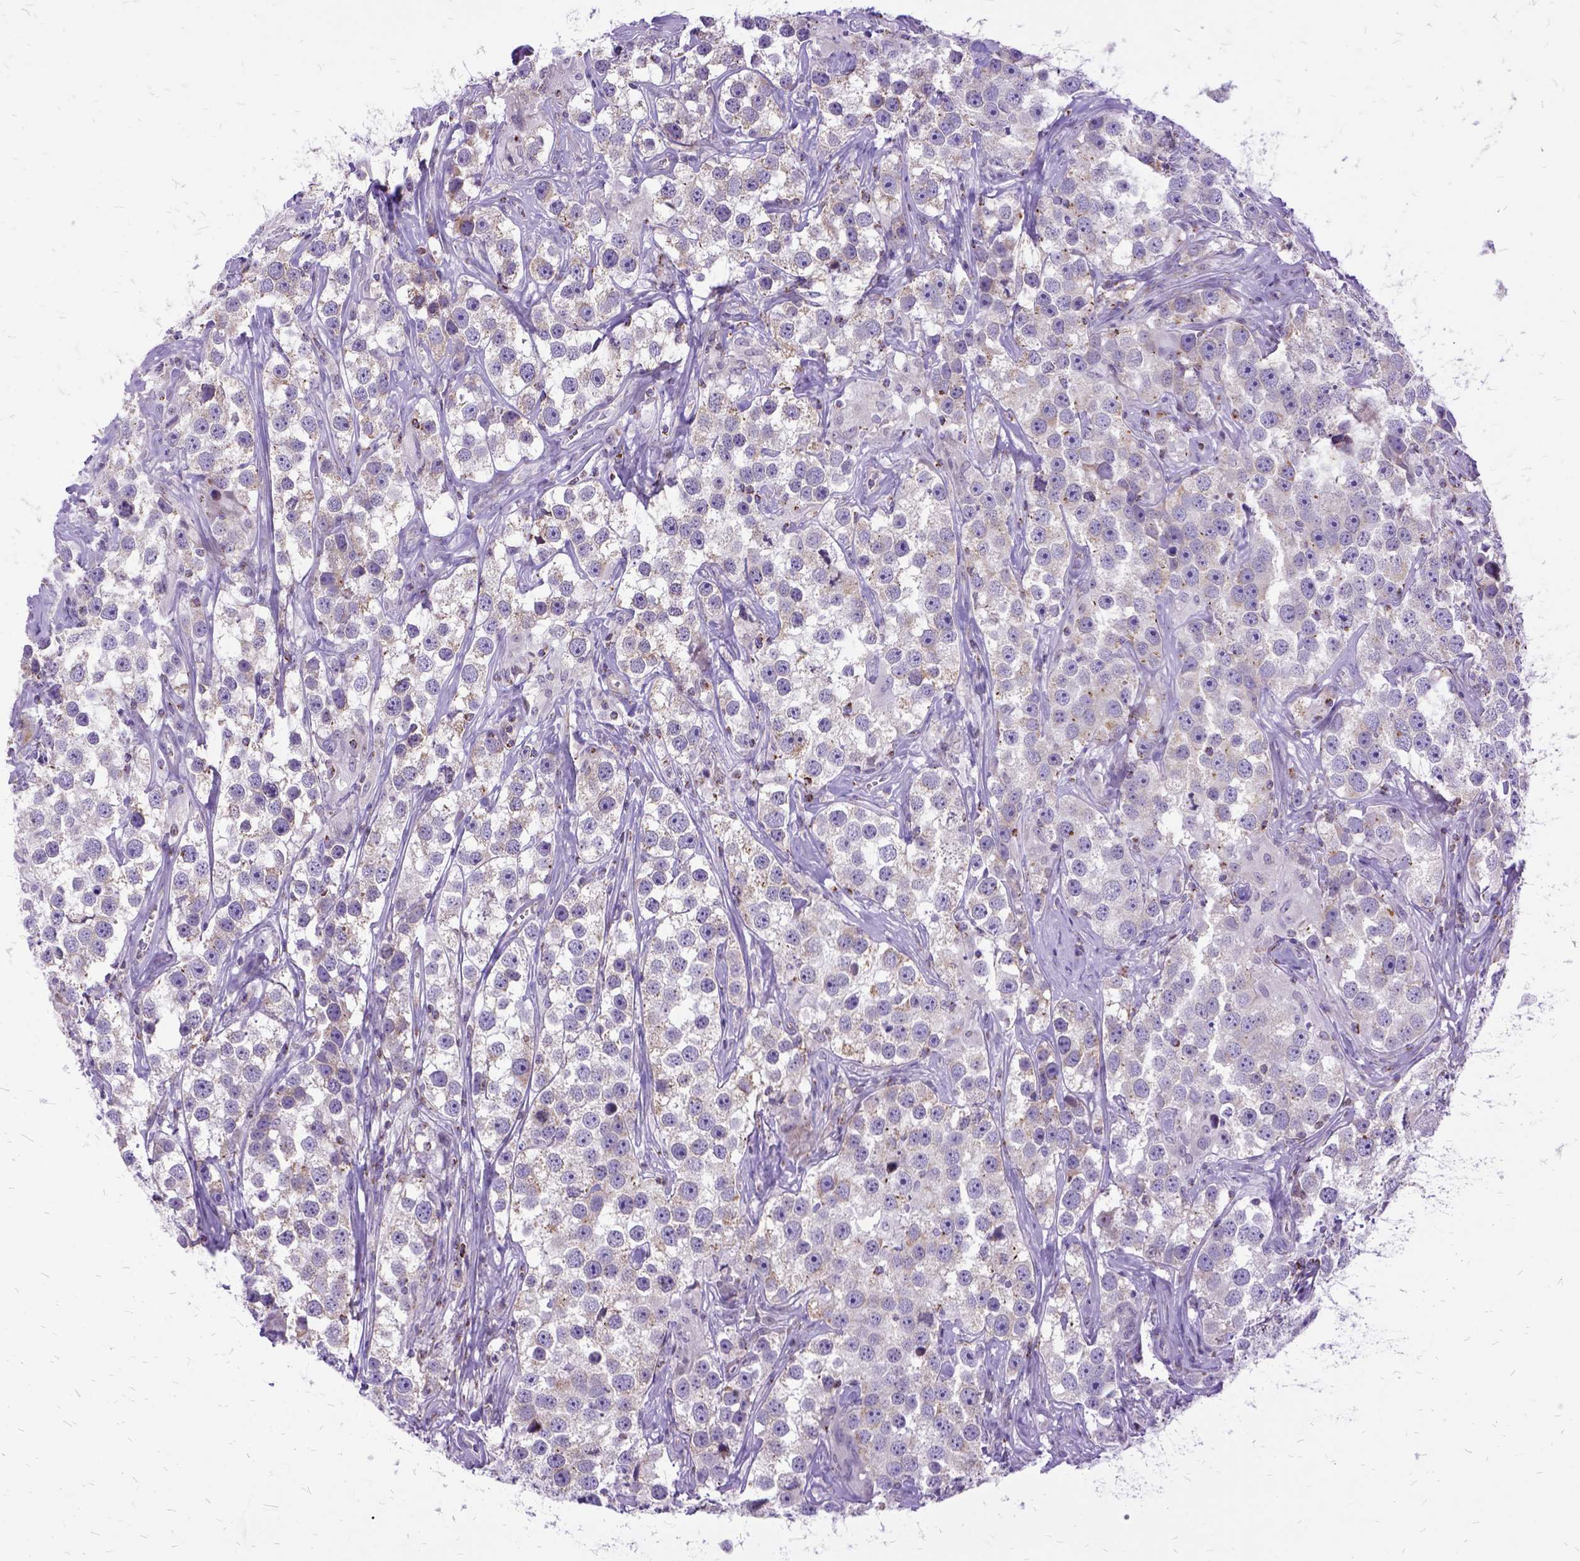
{"staining": {"intensity": "weak", "quantity": "<25%", "location": "cytoplasmic/membranous"}, "tissue": "testis cancer", "cell_type": "Tumor cells", "image_type": "cancer", "snomed": [{"axis": "morphology", "description": "Seminoma, NOS"}, {"axis": "topography", "description": "Testis"}], "caption": "IHC image of neoplastic tissue: human seminoma (testis) stained with DAB (3,3'-diaminobenzidine) reveals no significant protein staining in tumor cells.", "gene": "OXCT1", "patient": {"sex": "male", "age": 49}}